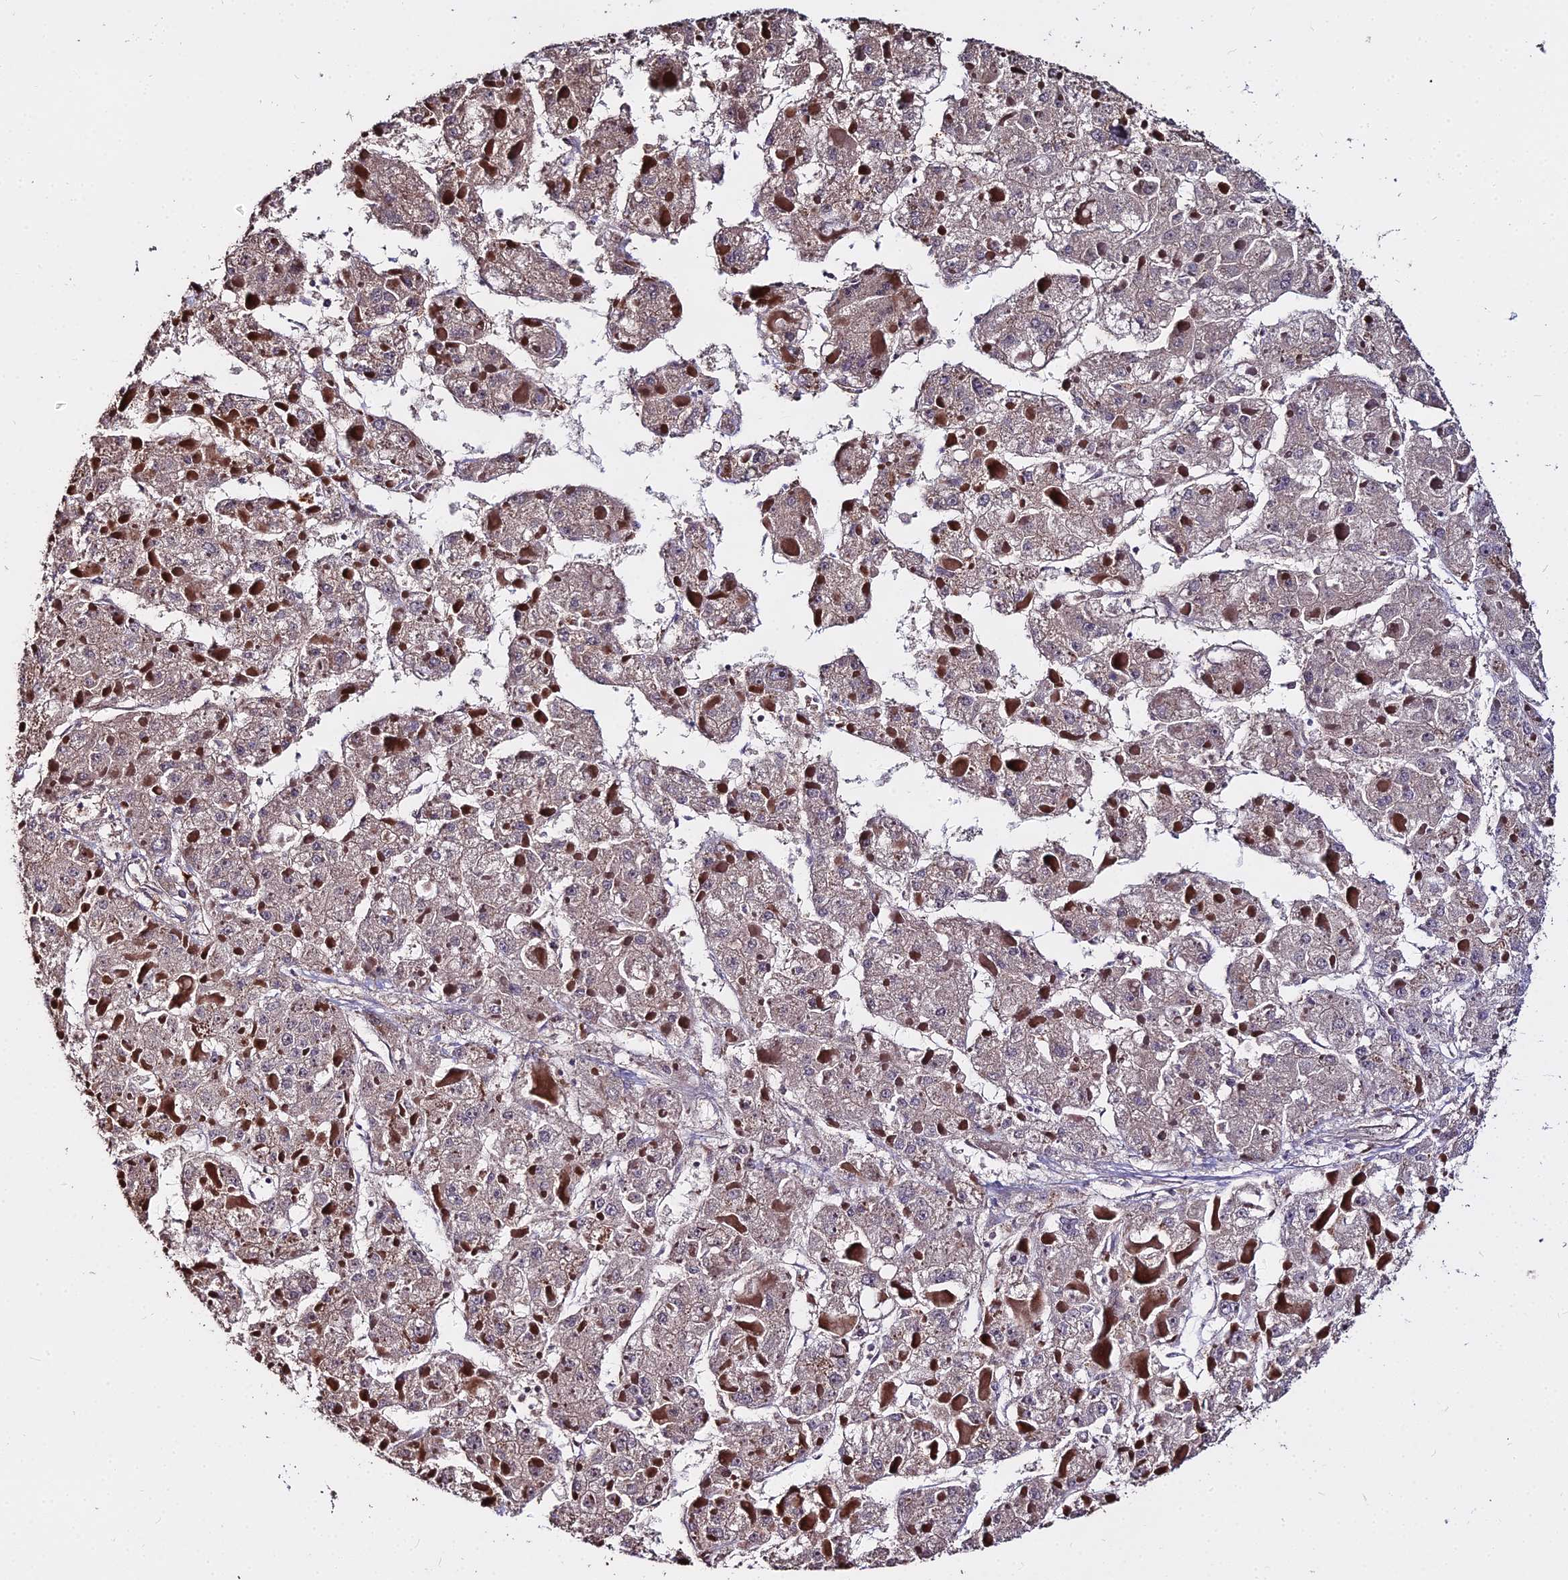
{"staining": {"intensity": "weak", "quantity": ">75%", "location": "cytoplasmic/membranous"}, "tissue": "liver cancer", "cell_type": "Tumor cells", "image_type": "cancer", "snomed": [{"axis": "morphology", "description": "Carcinoma, Hepatocellular, NOS"}, {"axis": "topography", "description": "Liver"}], "caption": "Brown immunohistochemical staining in liver cancer exhibits weak cytoplasmic/membranous positivity in about >75% of tumor cells.", "gene": "ZDBF2", "patient": {"sex": "female", "age": 73}}